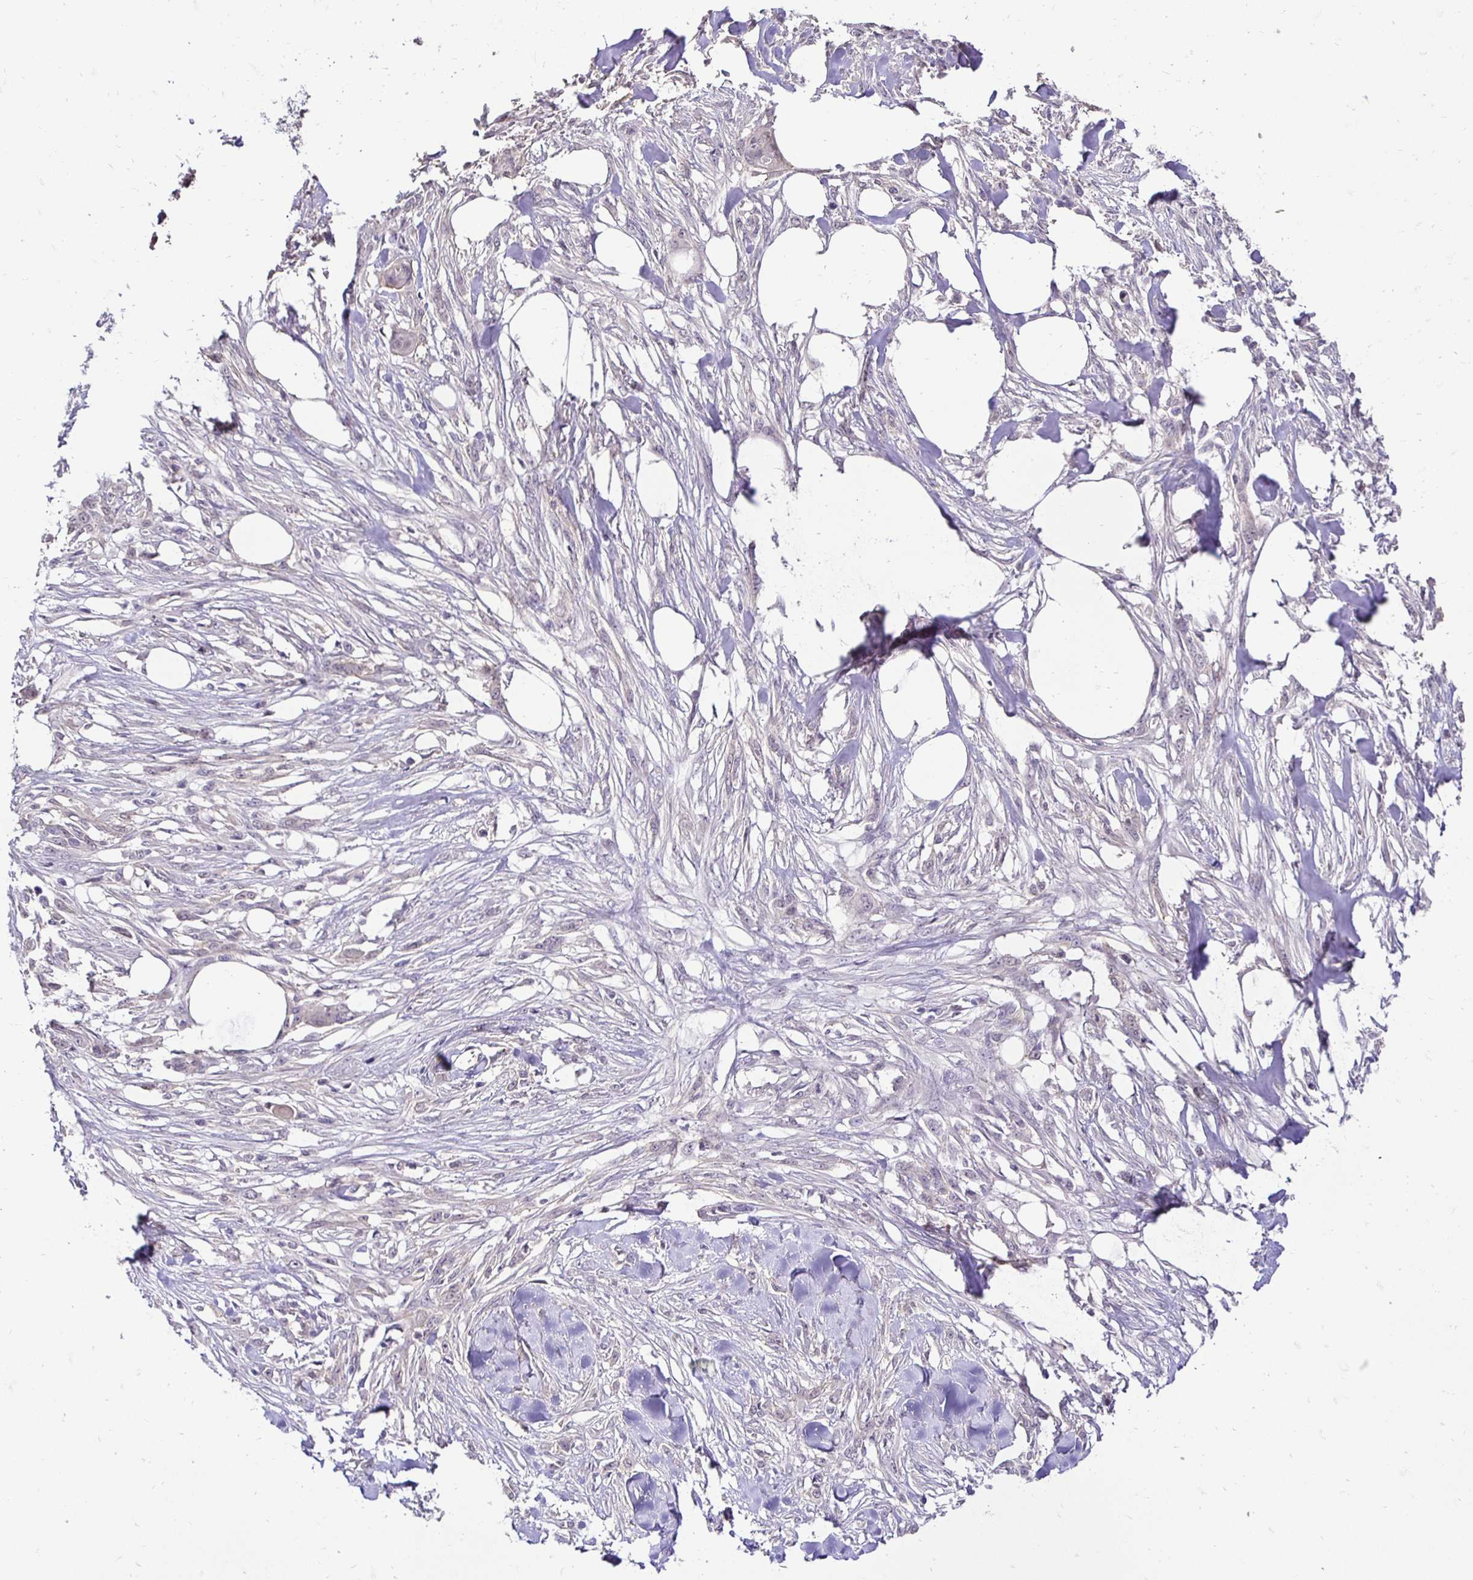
{"staining": {"intensity": "negative", "quantity": "none", "location": "none"}, "tissue": "skin cancer", "cell_type": "Tumor cells", "image_type": "cancer", "snomed": [{"axis": "morphology", "description": "Squamous cell carcinoma, NOS"}, {"axis": "topography", "description": "Skin"}], "caption": "Image shows no protein staining in tumor cells of skin cancer tissue. (DAB (3,3'-diaminobenzidine) immunohistochemistry with hematoxylin counter stain).", "gene": "SLC9A1", "patient": {"sex": "female", "age": 59}}